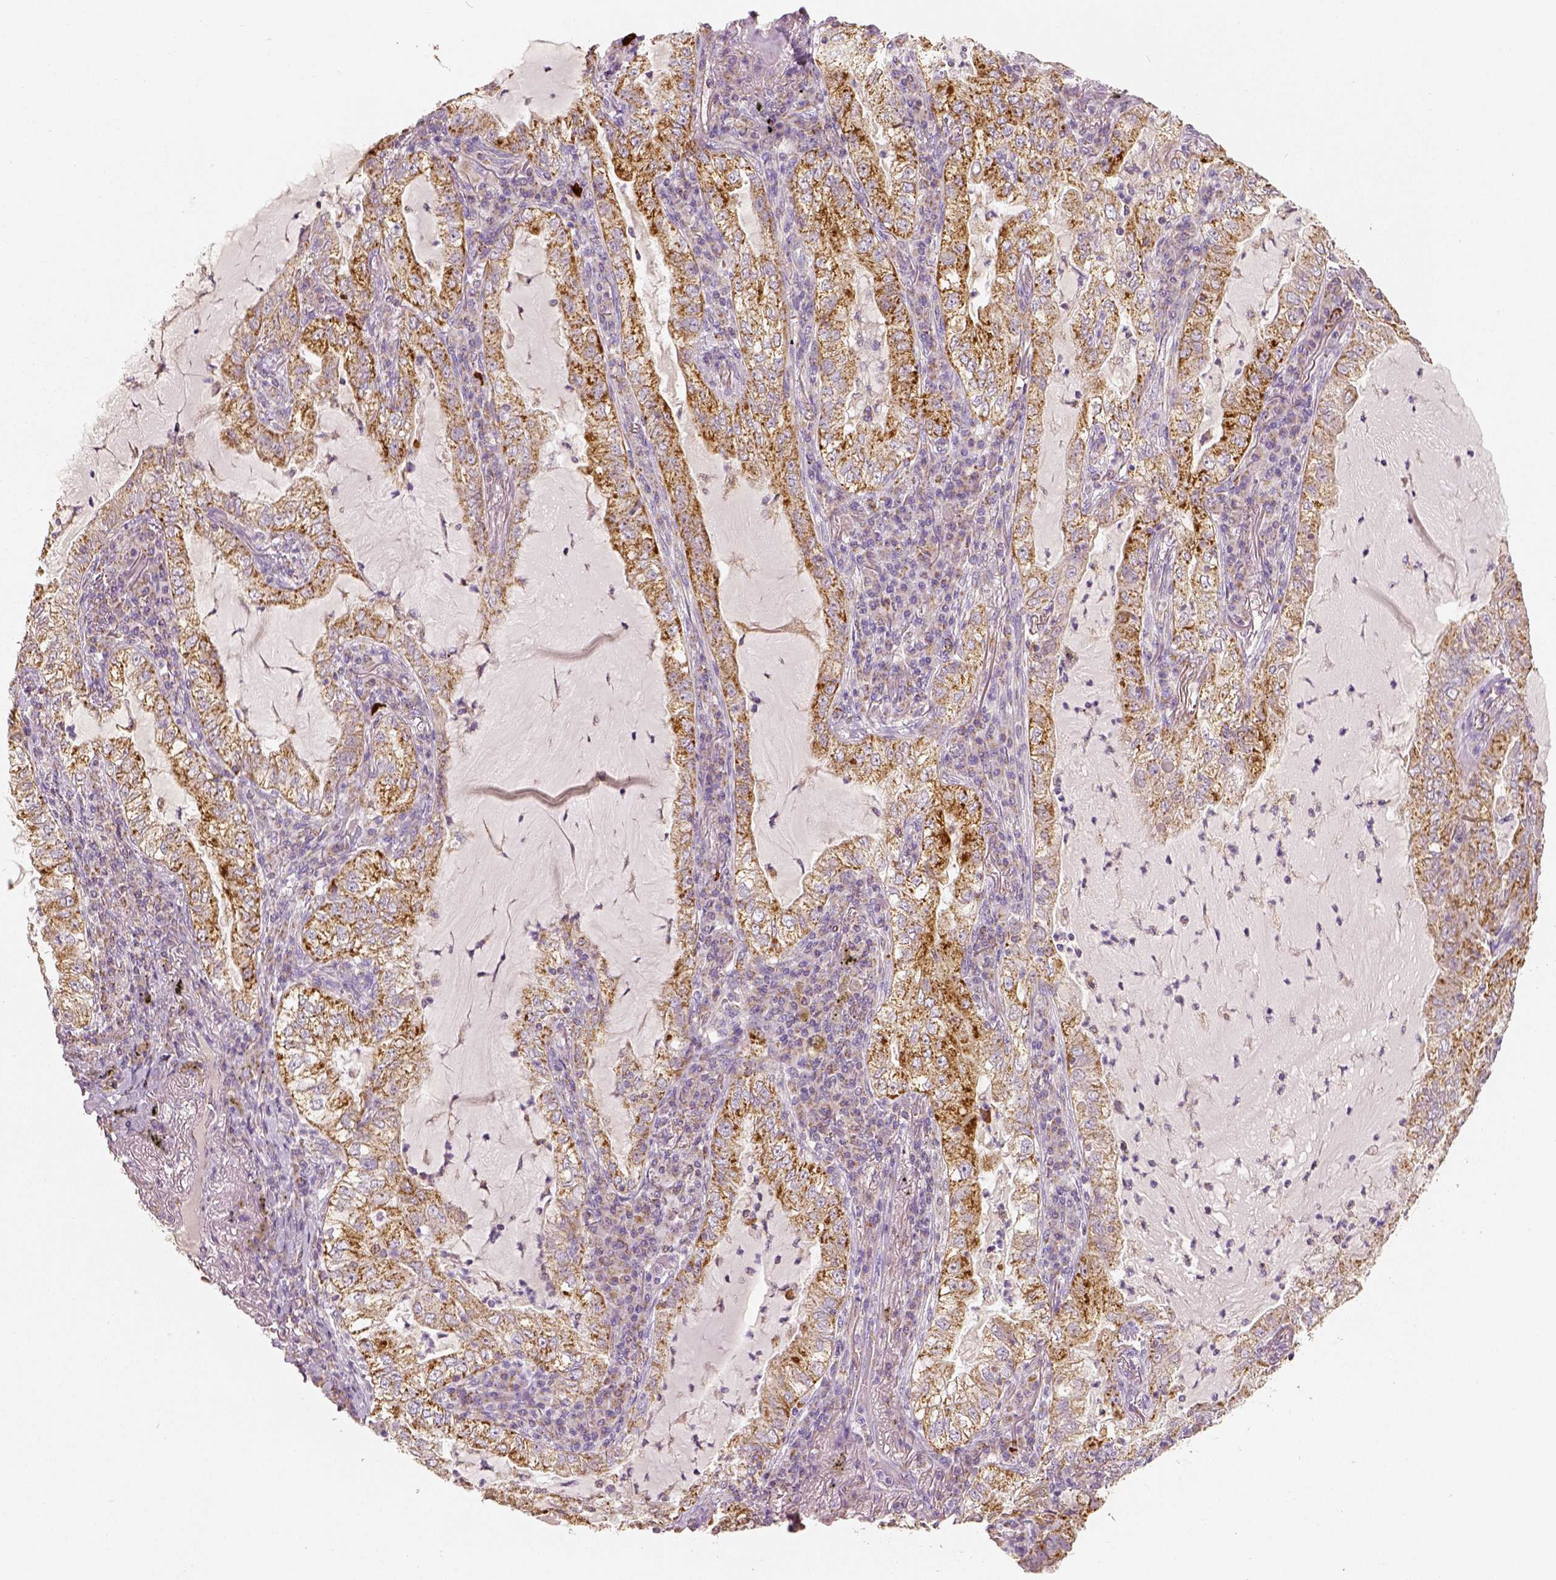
{"staining": {"intensity": "moderate", "quantity": ">75%", "location": "cytoplasmic/membranous"}, "tissue": "lung cancer", "cell_type": "Tumor cells", "image_type": "cancer", "snomed": [{"axis": "morphology", "description": "Adenocarcinoma, NOS"}, {"axis": "topography", "description": "Lung"}], "caption": "Human lung cancer stained with a protein marker shows moderate staining in tumor cells.", "gene": "PGAM5", "patient": {"sex": "female", "age": 73}}